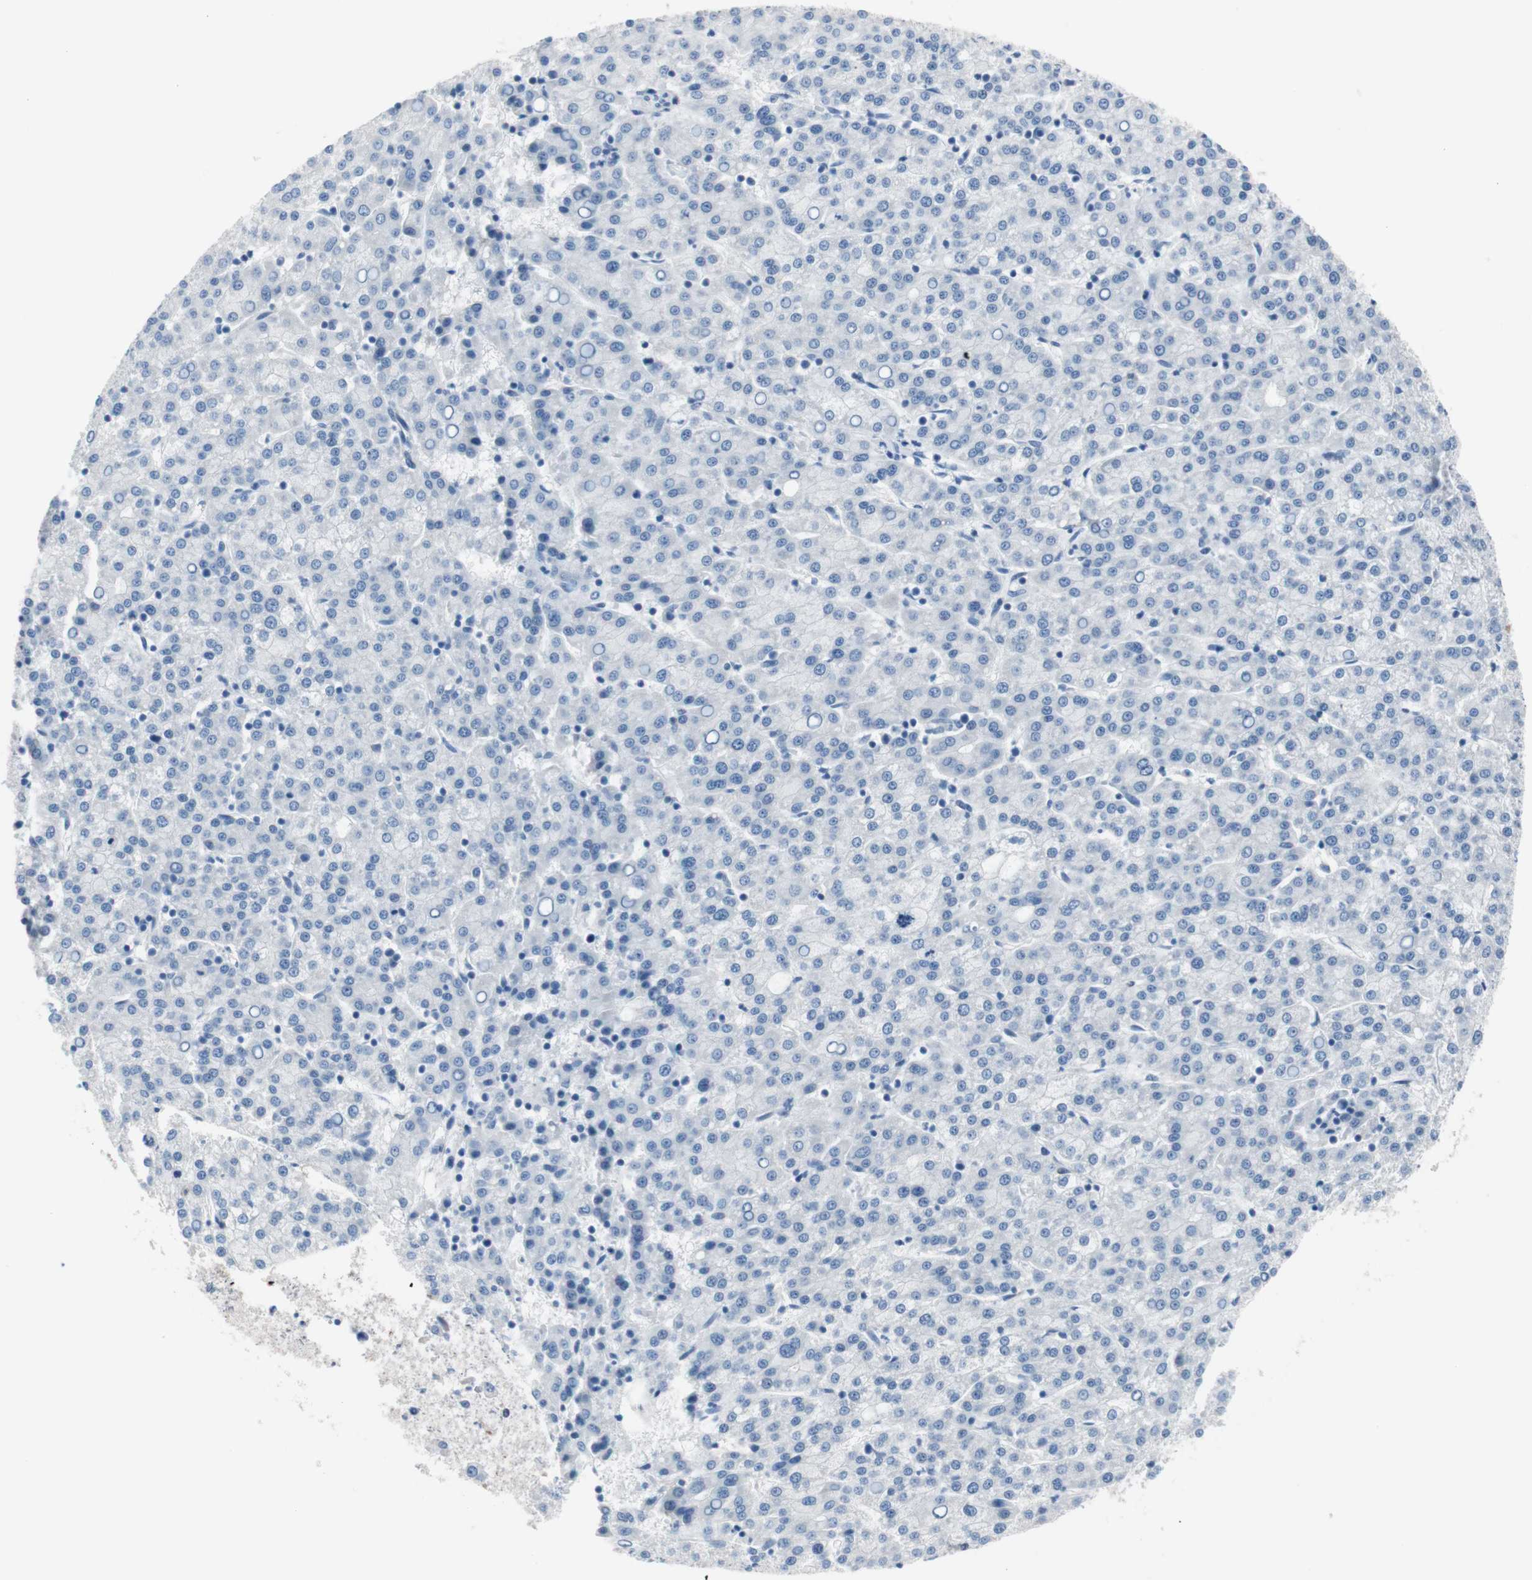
{"staining": {"intensity": "negative", "quantity": "none", "location": "none"}, "tissue": "liver cancer", "cell_type": "Tumor cells", "image_type": "cancer", "snomed": [{"axis": "morphology", "description": "Carcinoma, Hepatocellular, NOS"}, {"axis": "topography", "description": "Liver"}], "caption": "Liver cancer stained for a protein using IHC shows no staining tumor cells.", "gene": "ULBP1", "patient": {"sex": "female", "age": 58}}